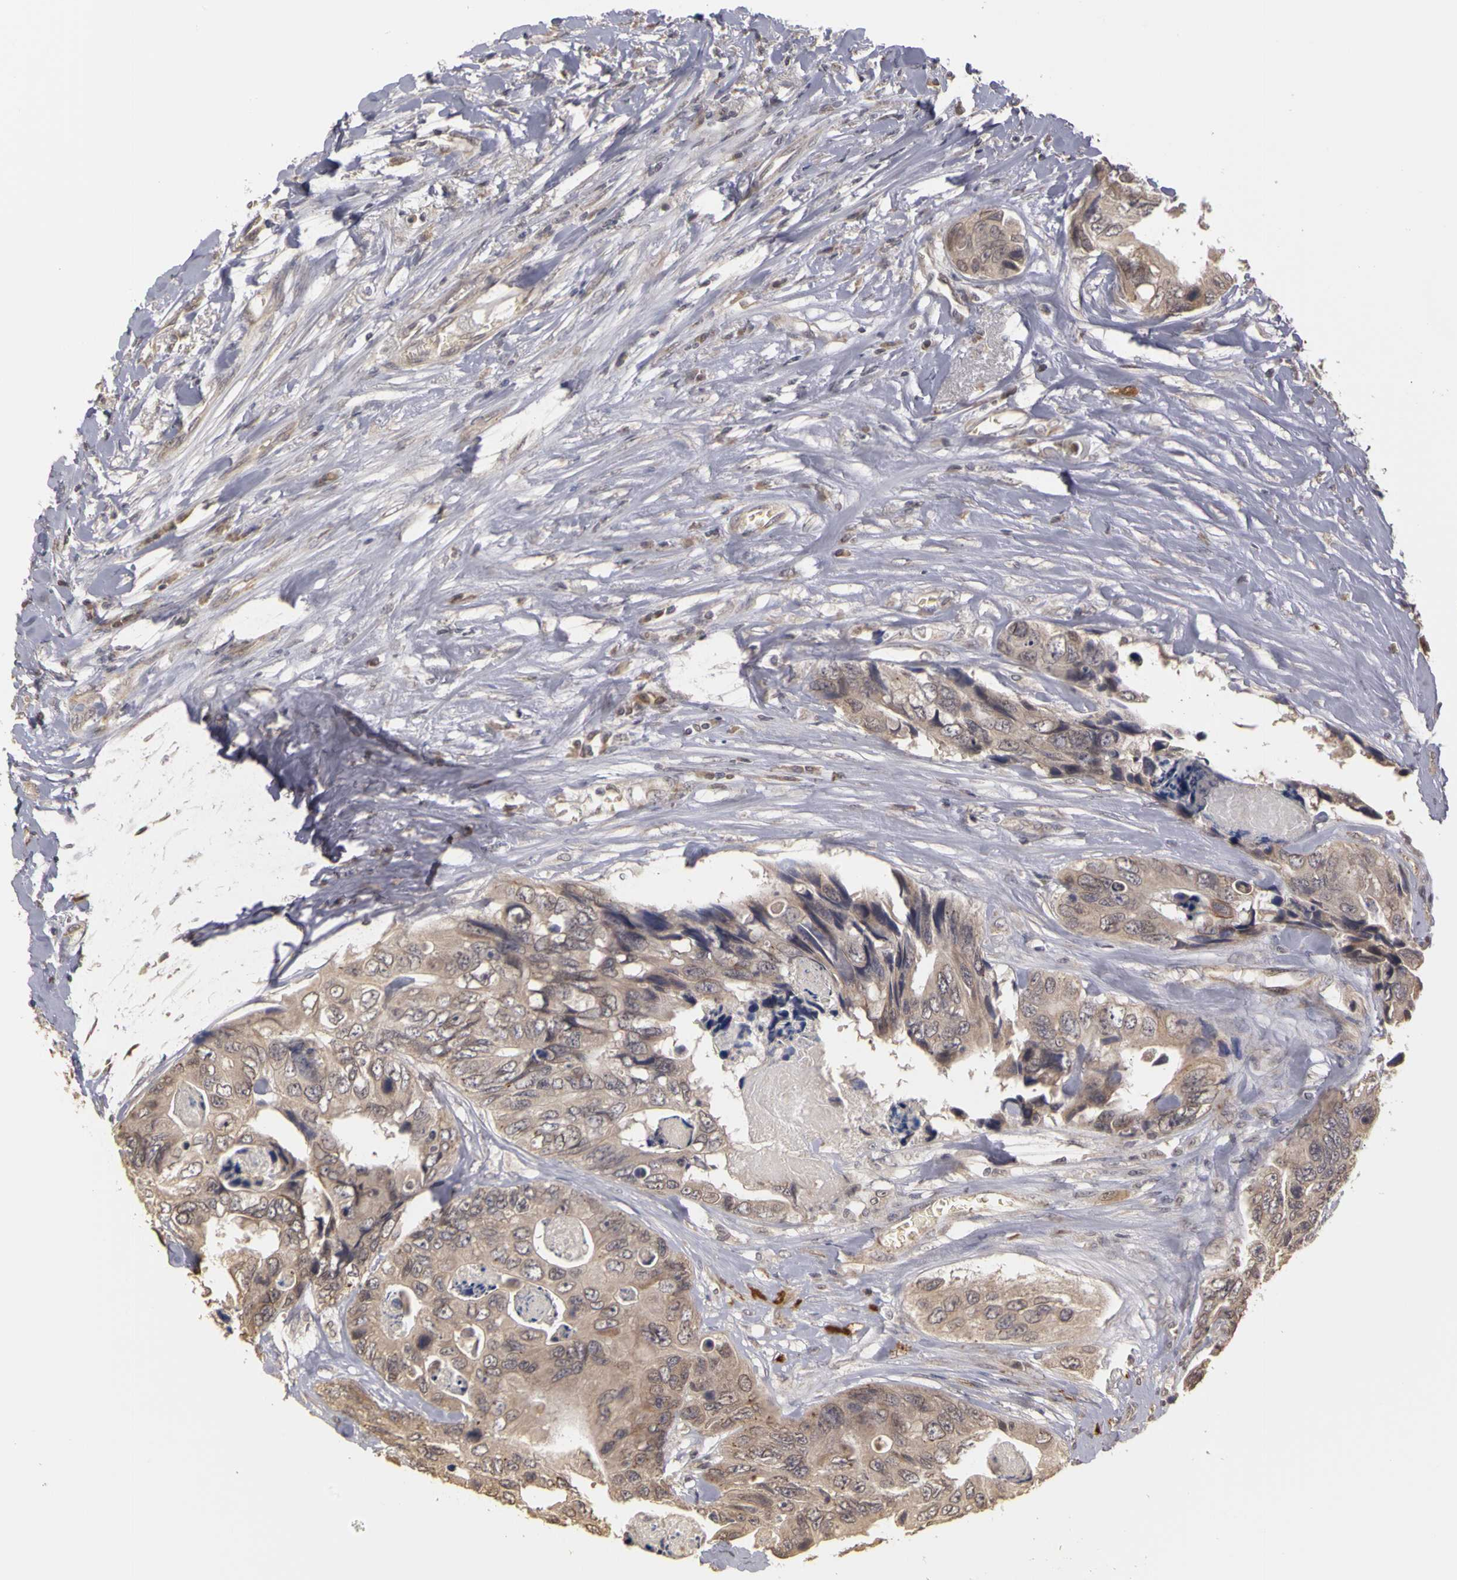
{"staining": {"intensity": "weak", "quantity": ">75%", "location": "cytoplasmic/membranous"}, "tissue": "colorectal cancer", "cell_type": "Tumor cells", "image_type": "cancer", "snomed": [{"axis": "morphology", "description": "Adenocarcinoma, NOS"}, {"axis": "topography", "description": "Colon"}], "caption": "The micrograph demonstrates staining of colorectal cancer (adenocarcinoma), revealing weak cytoplasmic/membranous protein positivity (brown color) within tumor cells.", "gene": "FRMD7", "patient": {"sex": "female", "age": 86}}